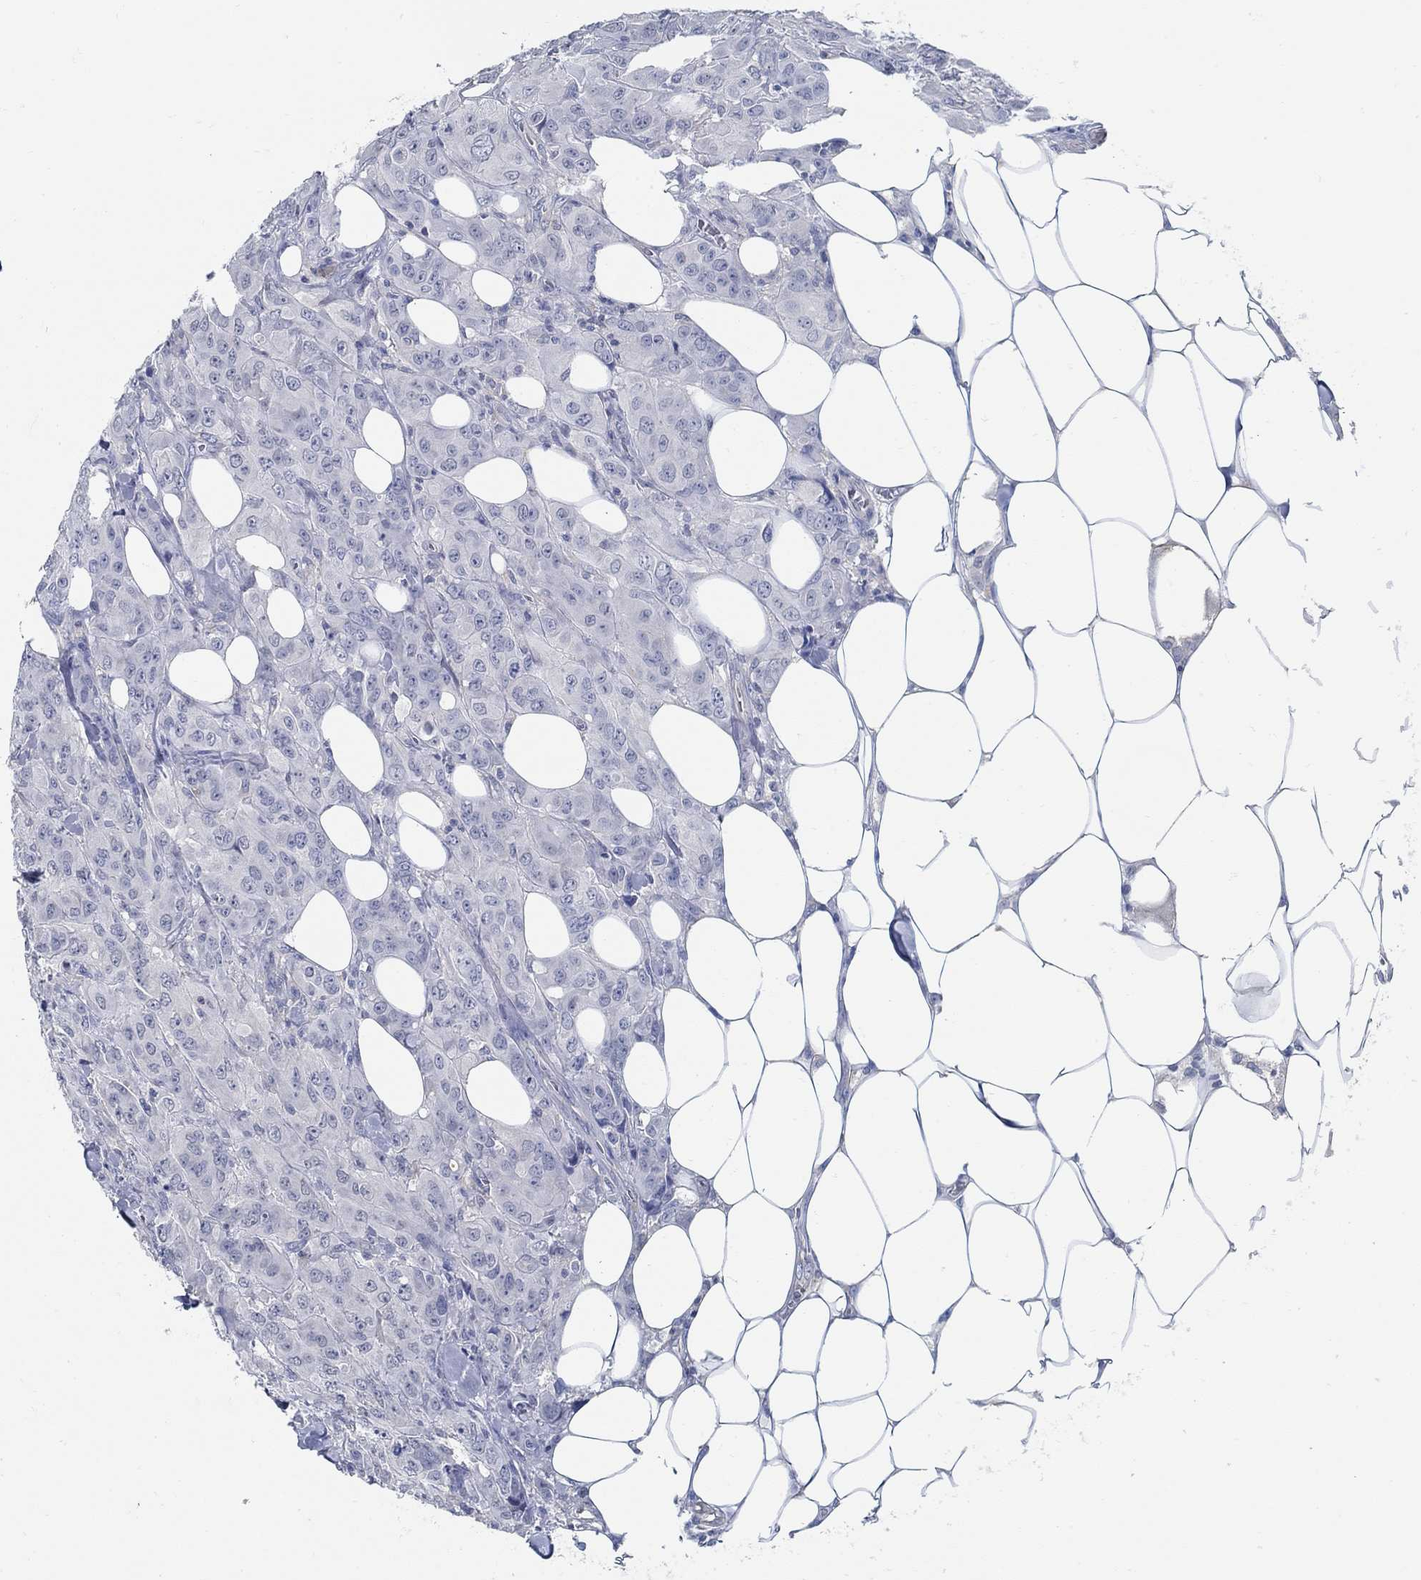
{"staining": {"intensity": "negative", "quantity": "none", "location": "none"}, "tissue": "breast cancer", "cell_type": "Tumor cells", "image_type": "cancer", "snomed": [{"axis": "morphology", "description": "Duct carcinoma"}, {"axis": "topography", "description": "Breast"}], "caption": "The micrograph shows no staining of tumor cells in breast cancer (infiltrating ductal carcinoma). (IHC, brightfield microscopy, high magnification).", "gene": "PCDH11X", "patient": {"sex": "female", "age": 43}}